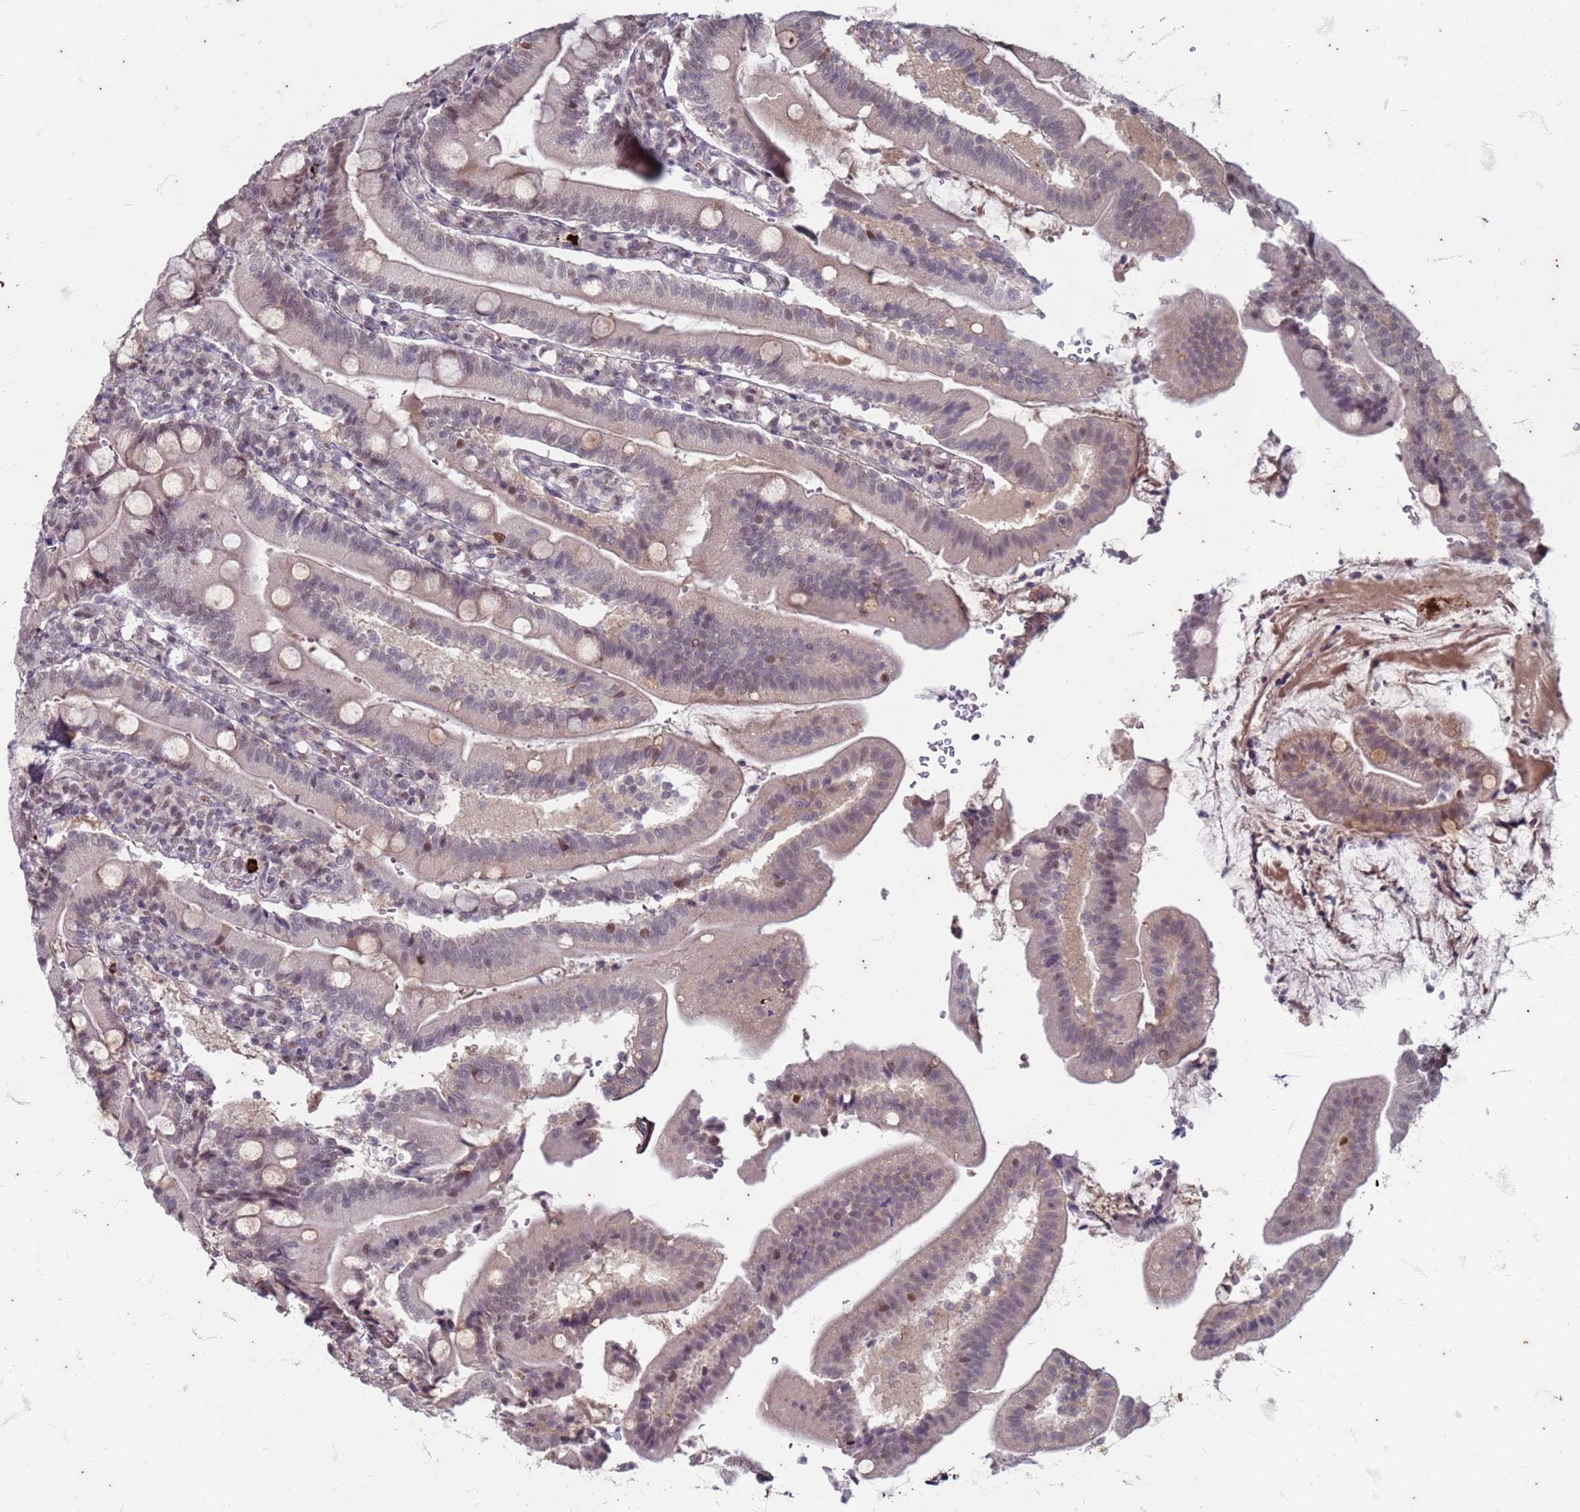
{"staining": {"intensity": "moderate", "quantity": "25%-75%", "location": "nuclear"}, "tissue": "duodenum", "cell_type": "Glandular cells", "image_type": "normal", "snomed": [{"axis": "morphology", "description": "Normal tissue, NOS"}, {"axis": "topography", "description": "Duodenum"}], "caption": "This photomicrograph displays benign duodenum stained with immunohistochemistry to label a protein in brown. The nuclear of glandular cells show moderate positivity for the protein. Nuclei are counter-stained blue.", "gene": "TRMT6", "patient": {"sex": "female", "age": 67}}